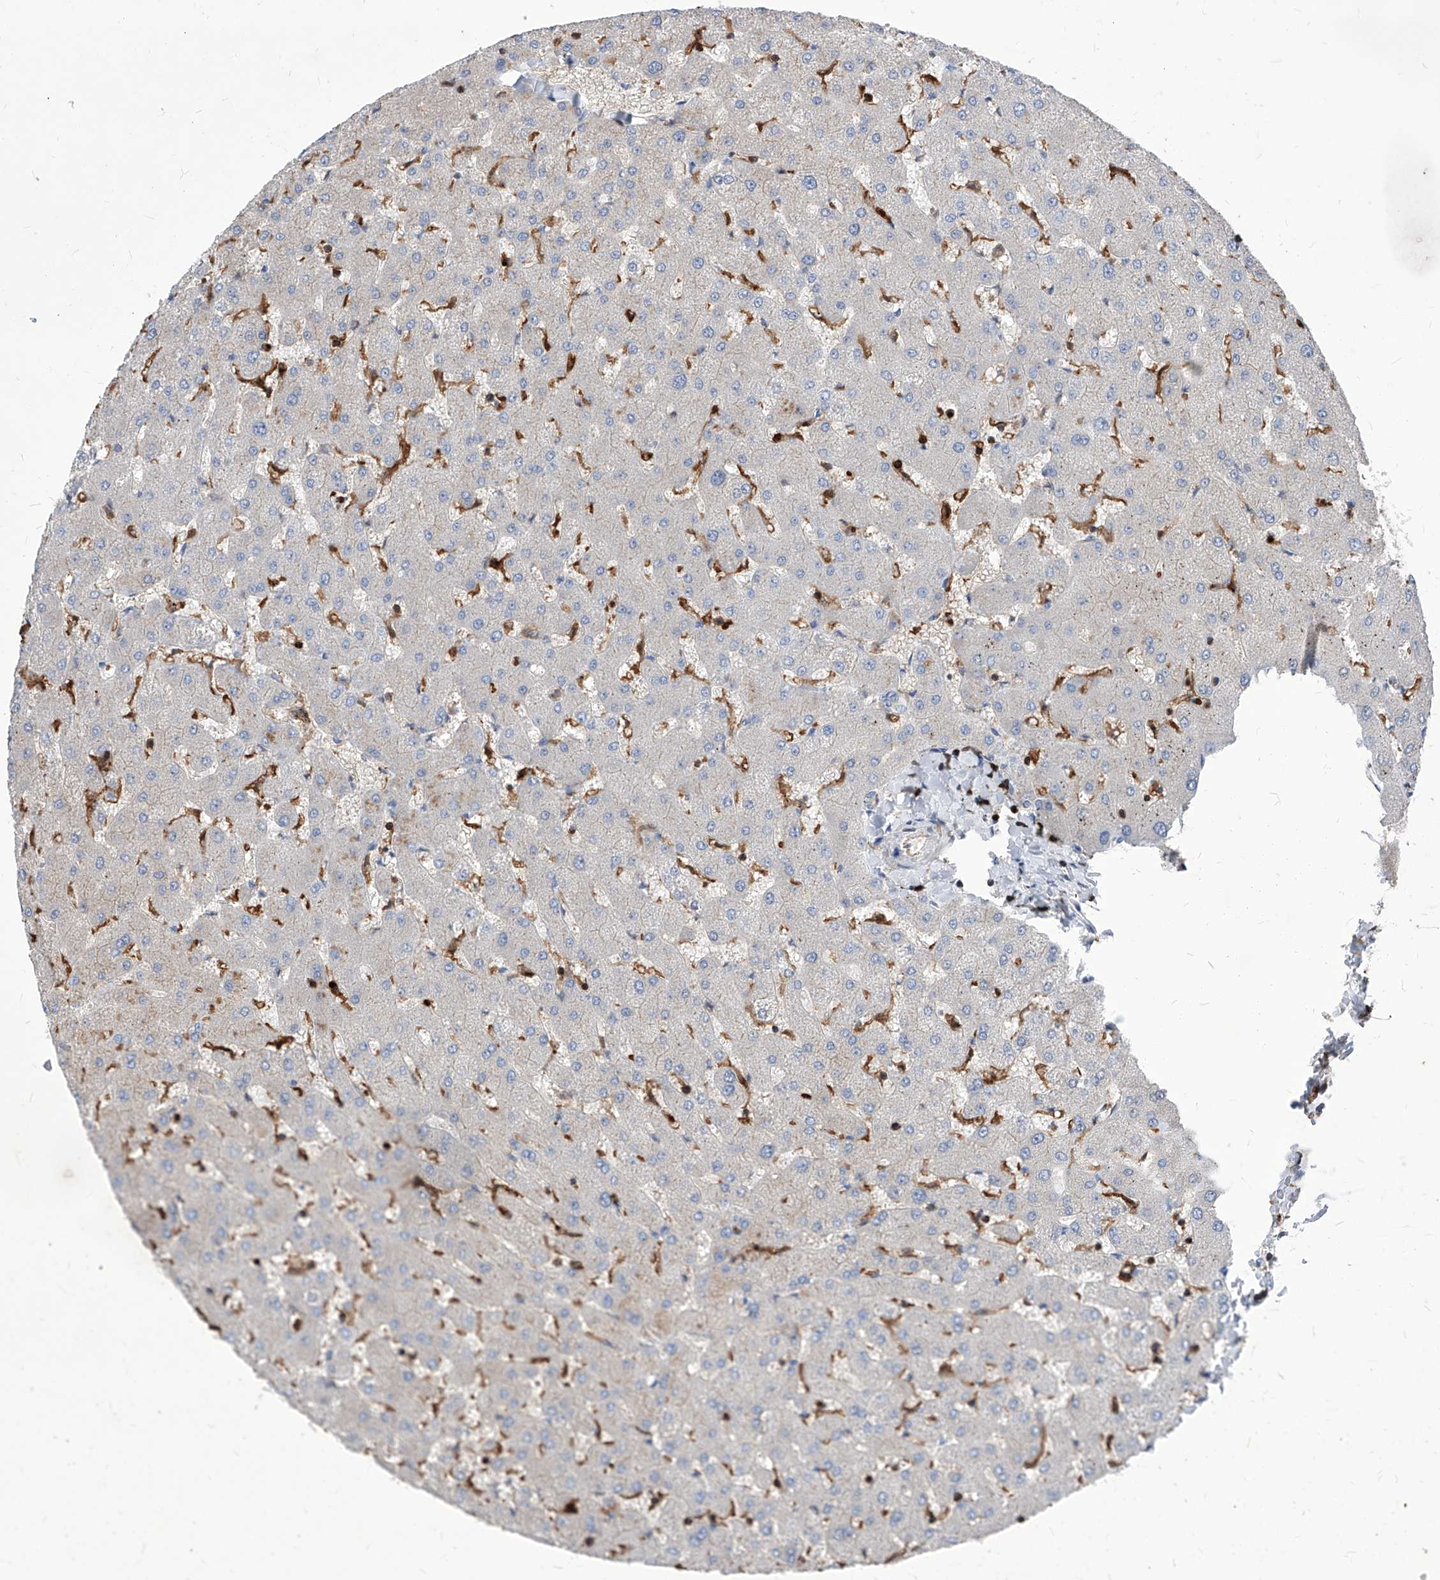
{"staining": {"intensity": "negative", "quantity": "none", "location": "none"}, "tissue": "liver", "cell_type": "Cholangiocytes", "image_type": "normal", "snomed": [{"axis": "morphology", "description": "Normal tissue, NOS"}, {"axis": "topography", "description": "Liver"}], "caption": "A micrograph of liver stained for a protein reveals no brown staining in cholangiocytes.", "gene": "ABRACL", "patient": {"sex": "female", "age": 63}}